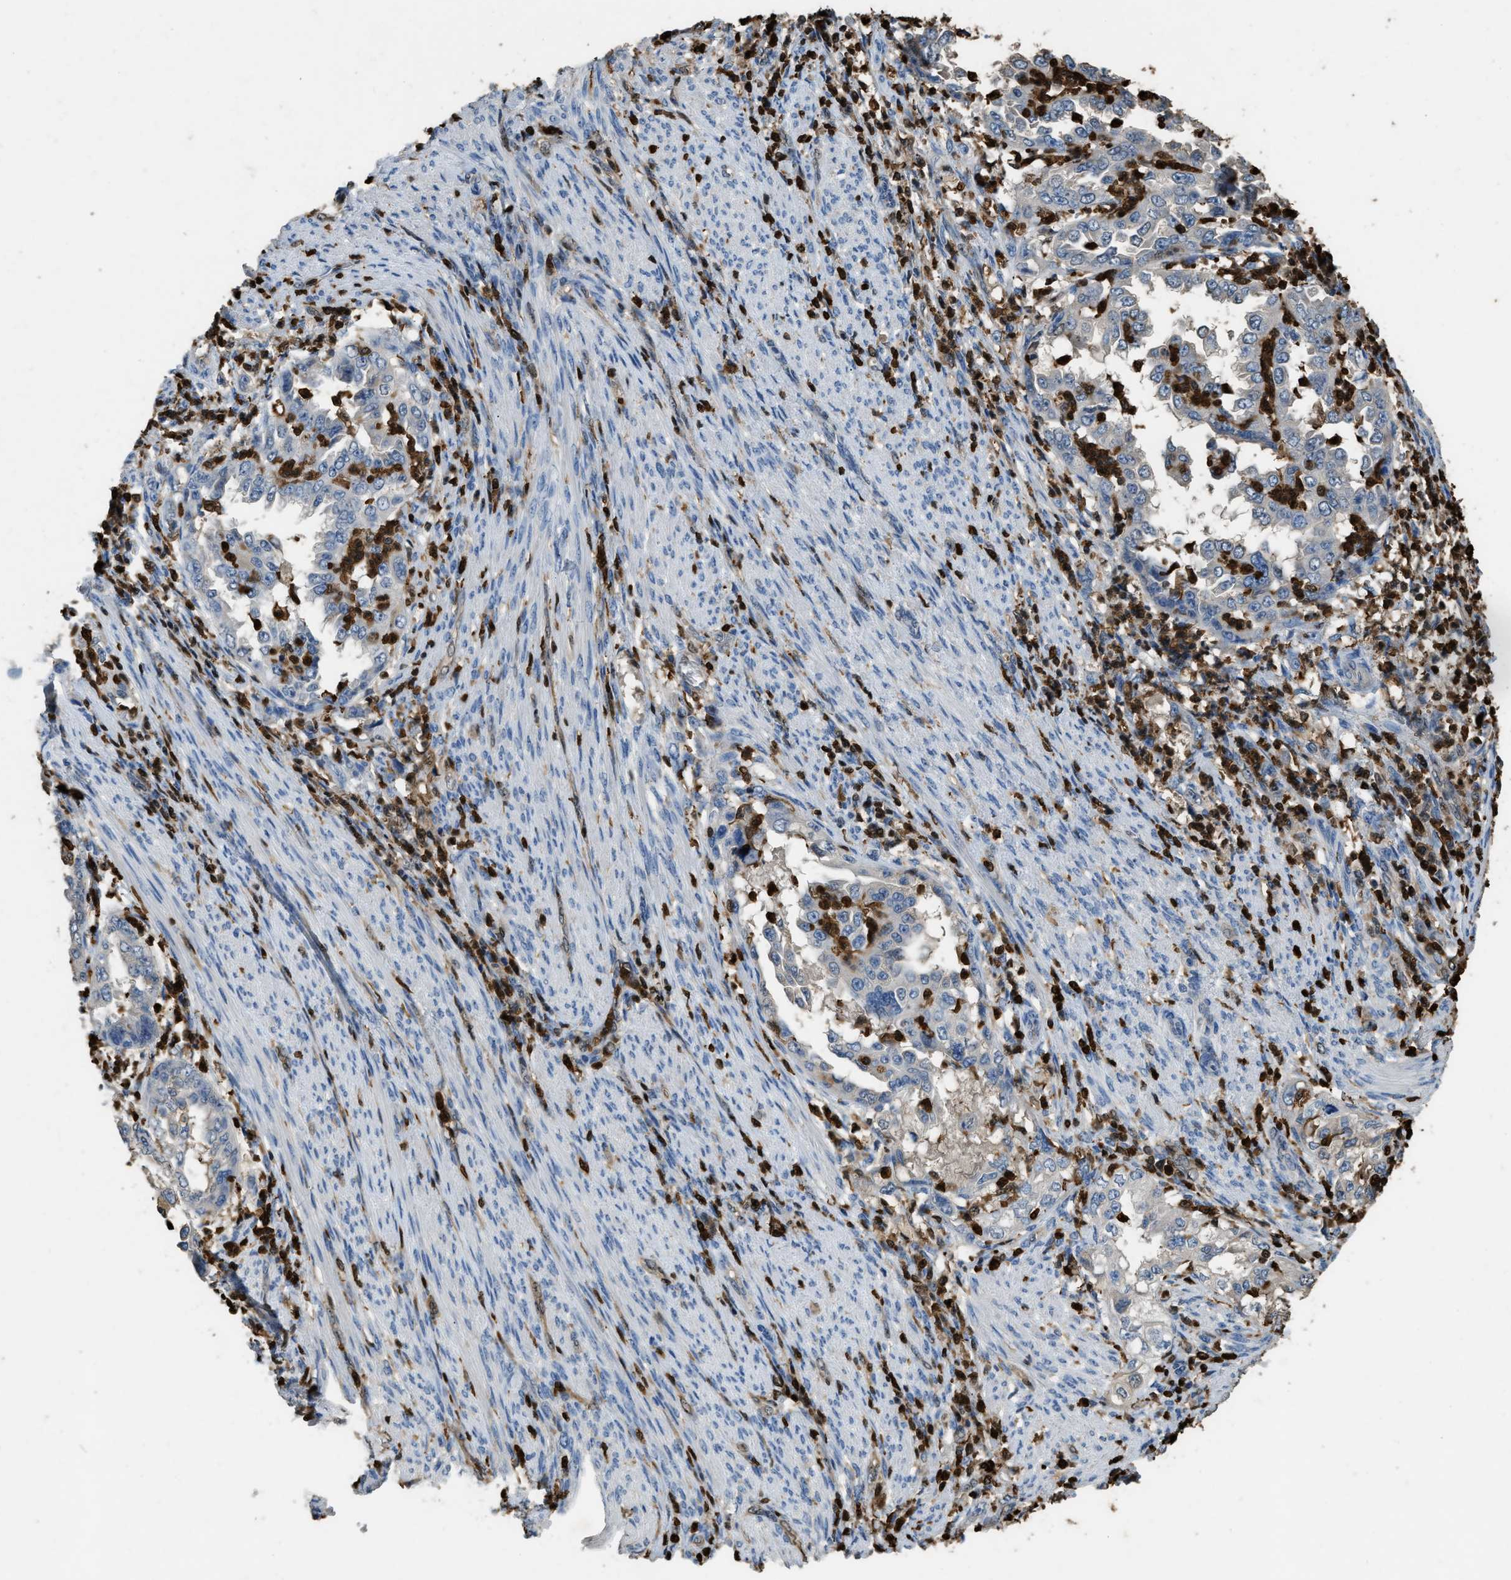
{"staining": {"intensity": "negative", "quantity": "none", "location": "none"}, "tissue": "endometrial cancer", "cell_type": "Tumor cells", "image_type": "cancer", "snomed": [{"axis": "morphology", "description": "Adenocarcinoma, NOS"}, {"axis": "topography", "description": "Endometrium"}], "caption": "Immunohistochemistry image of neoplastic tissue: endometrial cancer stained with DAB reveals no significant protein expression in tumor cells.", "gene": "ARHGDIB", "patient": {"sex": "female", "age": 85}}